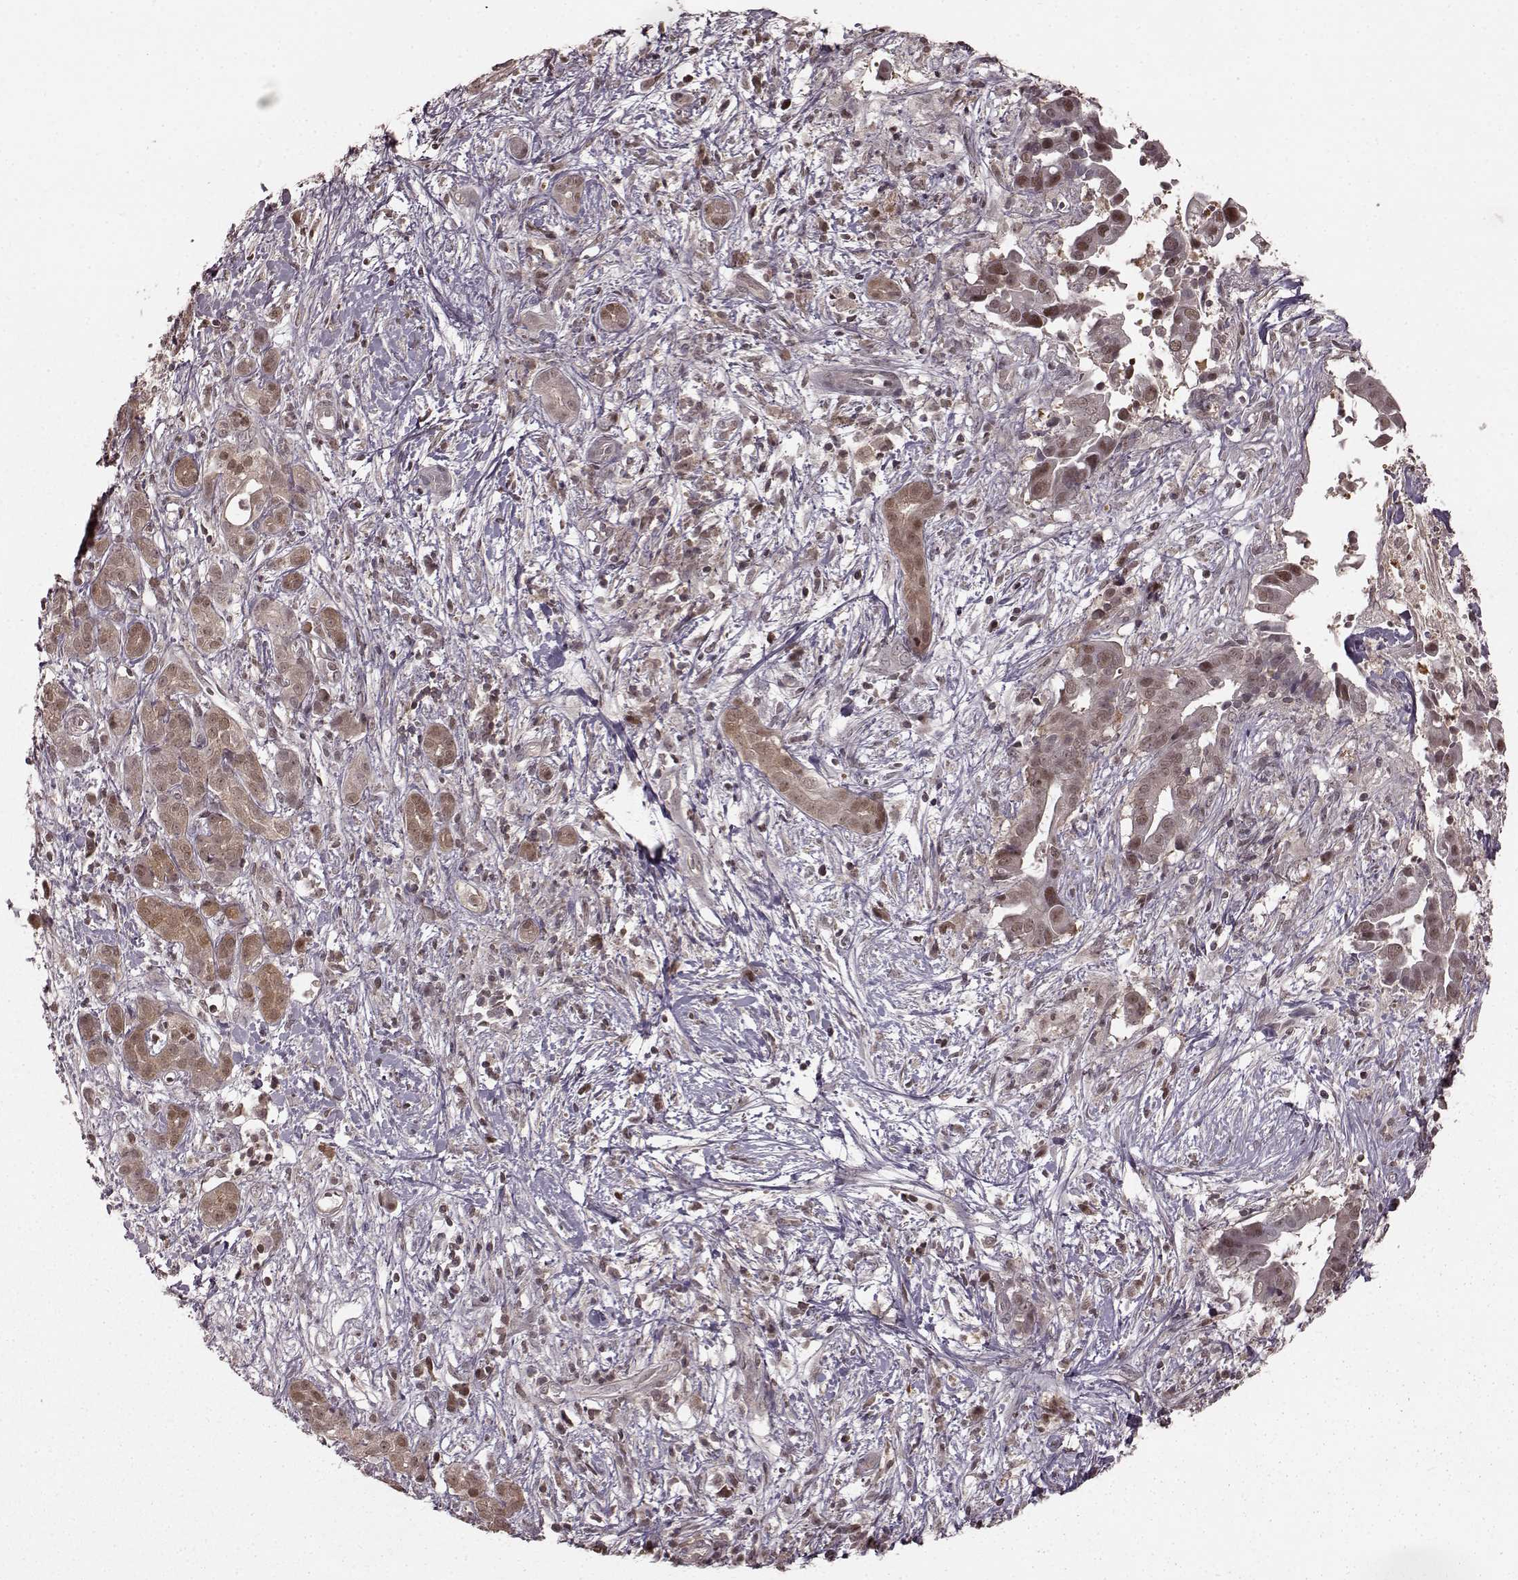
{"staining": {"intensity": "weak", "quantity": "25%-75%", "location": "cytoplasmic/membranous,nuclear"}, "tissue": "pancreatic cancer", "cell_type": "Tumor cells", "image_type": "cancer", "snomed": [{"axis": "morphology", "description": "Adenocarcinoma, NOS"}, {"axis": "topography", "description": "Pancreas"}], "caption": "About 25%-75% of tumor cells in pancreatic cancer (adenocarcinoma) demonstrate weak cytoplasmic/membranous and nuclear protein staining as visualized by brown immunohistochemical staining.", "gene": "GSS", "patient": {"sex": "male", "age": 61}}